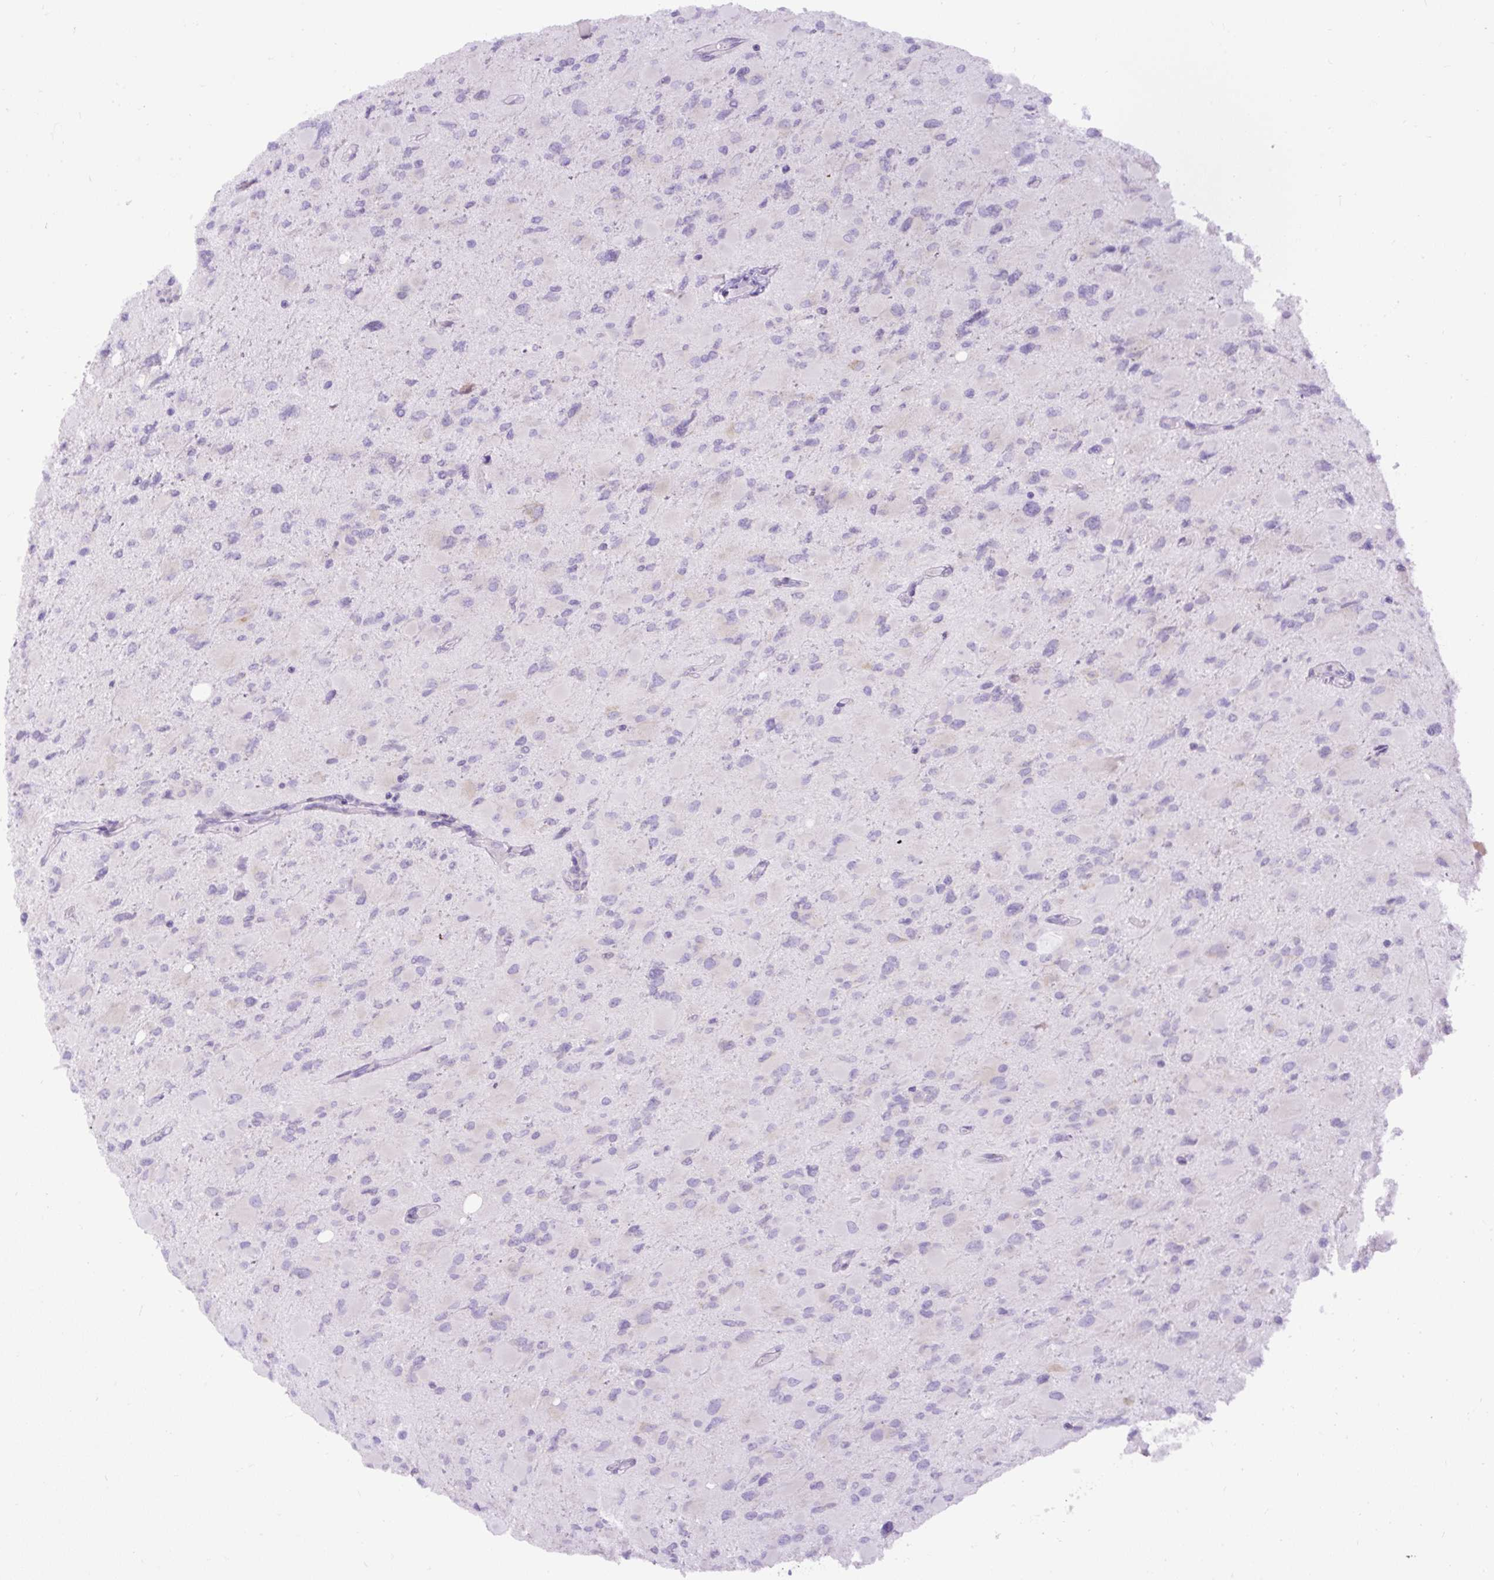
{"staining": {"intensity": "negative", "quantity": "none", "location": "none"}, "tissue": "glioma", "cell_type": "Tumor cells", "image_type": "cancer", "snomed": [{"axis": "morphology", "description": "Glioma, malignant, High grade"}, {"axis": "topography", "description": "Cerebral cortex"}], "caption": "The photomicrograph shows no staining of tumor cells in high-grade glioma (malignant).", "gene": "DDOST", "patient": {"sex": "female", "age": 36}}